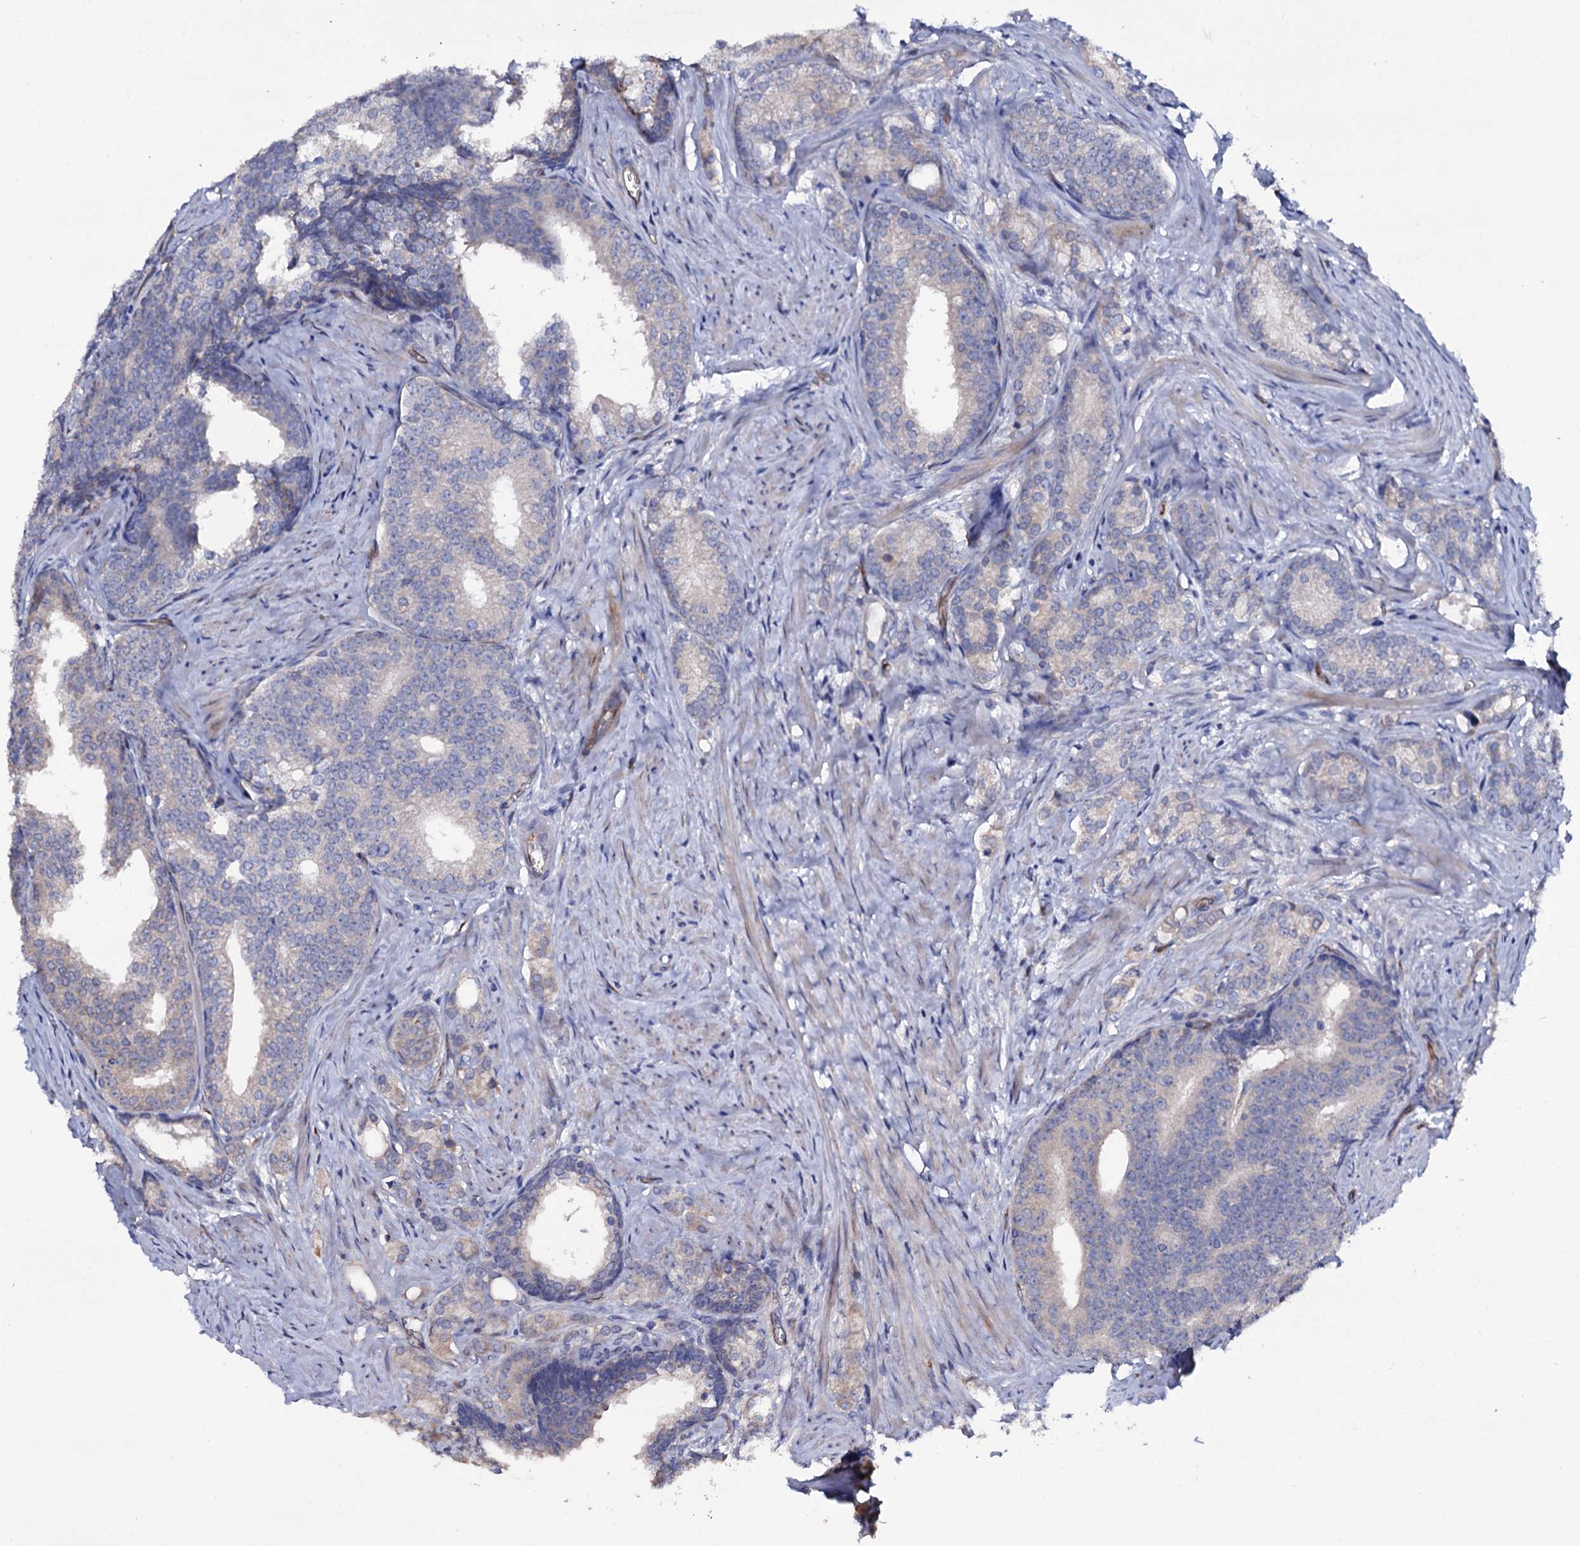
{"staining": {"intensity": "negative", "quantity": "none", "location": "none"}, "tissue": "prostate cancer", "cell_type": "Tumor cells", "image_type": "cancer", "snomed": [{"axis": "morphology", "description": "Adenocarcinoma, Low grade"}, {"axis": "topography", "description": "Prostate"}], "caption": "The micrograph reveals no staining of tumor cells in prostate cancer (adenocarcinoma (low-grade)).", "gene": "BCL2L14", "patient": {"sex": "male", "age": 71}}